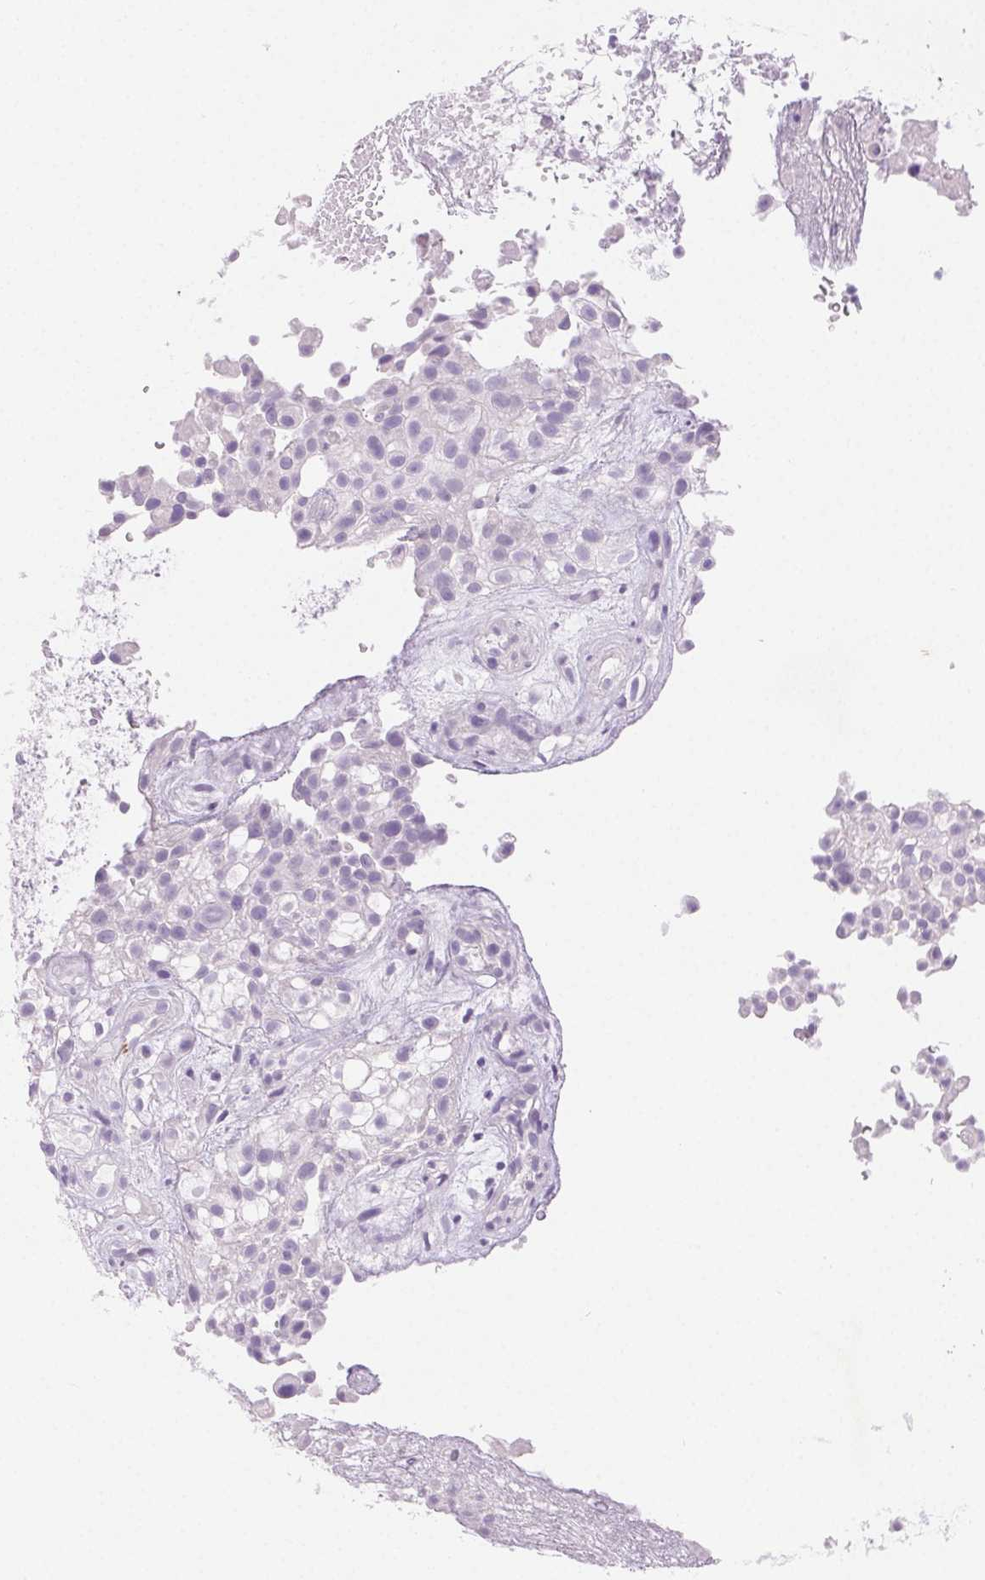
{"staining": {"intensity": "negative", "quantity": "none", "location": "none"}, "tissue": "urothelial cancer", "cell_type": "Tumor cells", "image_type": "cancer", "snomed": [{"axis": "morphology", "description": "Urothelial carcinoma, High grade"}, {"axis": "topography", "description": "Urinary bladder"}], "caption": "This image is of high-grade urothelial carcinoma stained with immunohistochemistry to label a protein in brown with the nuclei are counter-stained blue. There is no positivity in tumor cells.", "gene": "CLDN16", "patient": {"sex": "male", "age": 56}}